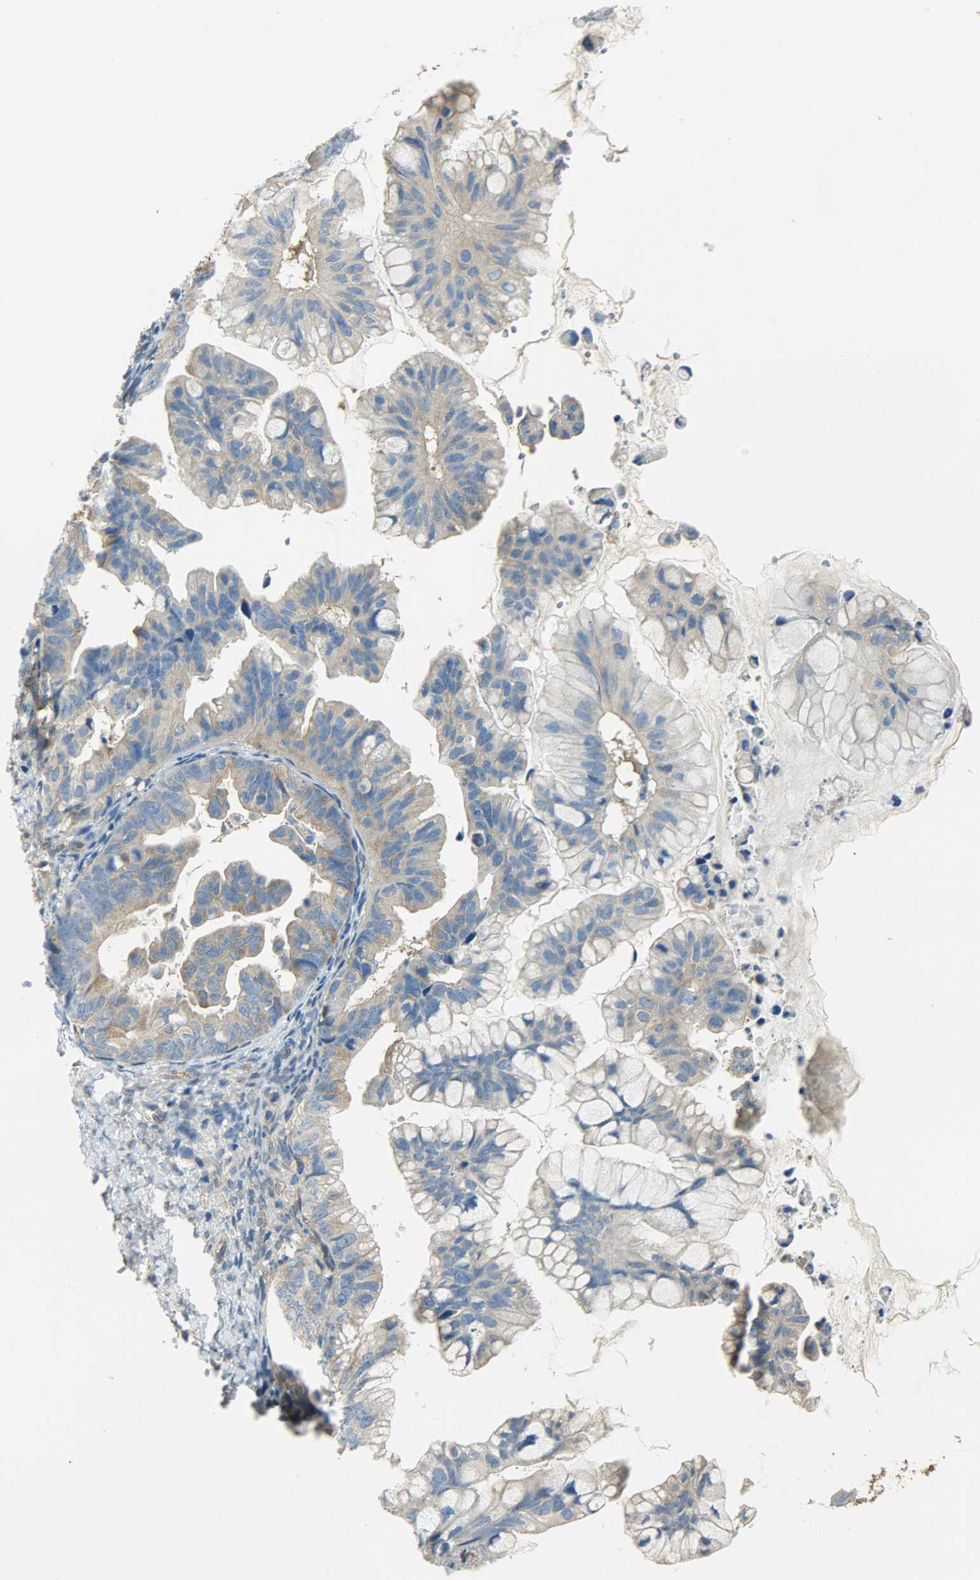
{"staining": {"intensity": "weak", "quantity": "25%-75%", "location": "cytoplasmic/membranous"}, "tissue": "ovarian cancer", "cell_type": "Tumor cells", "image_type": "cancer", "snomed": [{"axis": "morphology", "description": "Cystadenocarcinoma, mucinous, NOS"}, {"axis": "topography", "description": "Ovary"}], "caption": "Protein positivity by immunohistochemistry displays weak cytoplasmic/membranous staining in about 25%-75% of tumor cells in ovarian mucinous cystadenocarcinoma.", "gene": "TSC22D2", "patient": {"sex": "female", "age": 36}}